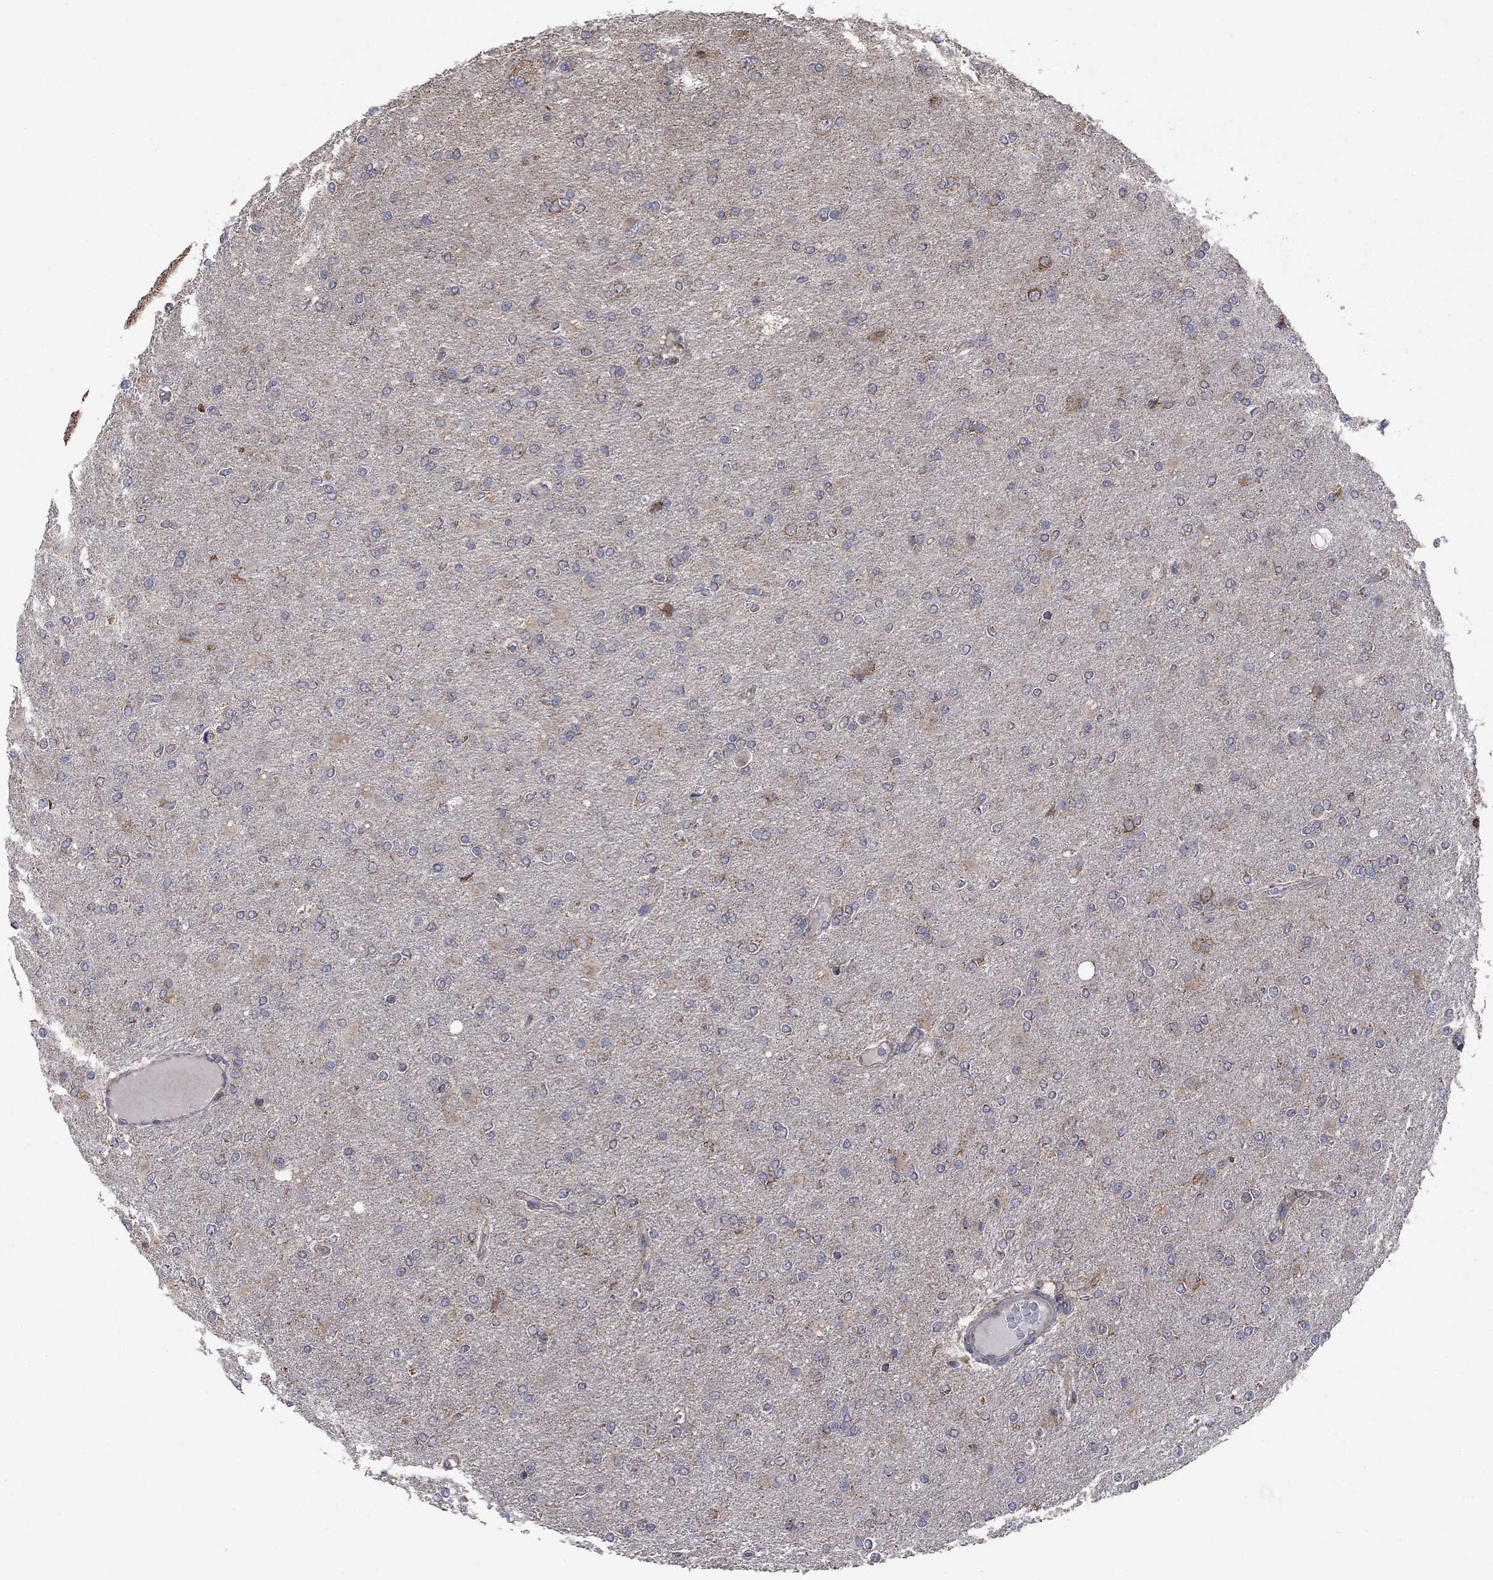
{"staining": {"intensity": "moderate", "quantity": "<25%", "location": "cytoplasmic/membranous"}, "tissue": "glioma", "cell_type": "Tumor cells", "image_type": "cancer", "snomed": [{"axis": "morphology", "description": "Glioma, malignant, High grade"}, {"axis": "topography", "description": "Cerebral cortex"}], "caption": "Tumor cells reveal moderate cytoplasmic/membranous positivity in approximately <25% of cells in malignant high-grade glioma.", "gene": "FURIN", "patient": {"sex": "male", "age": 70}}